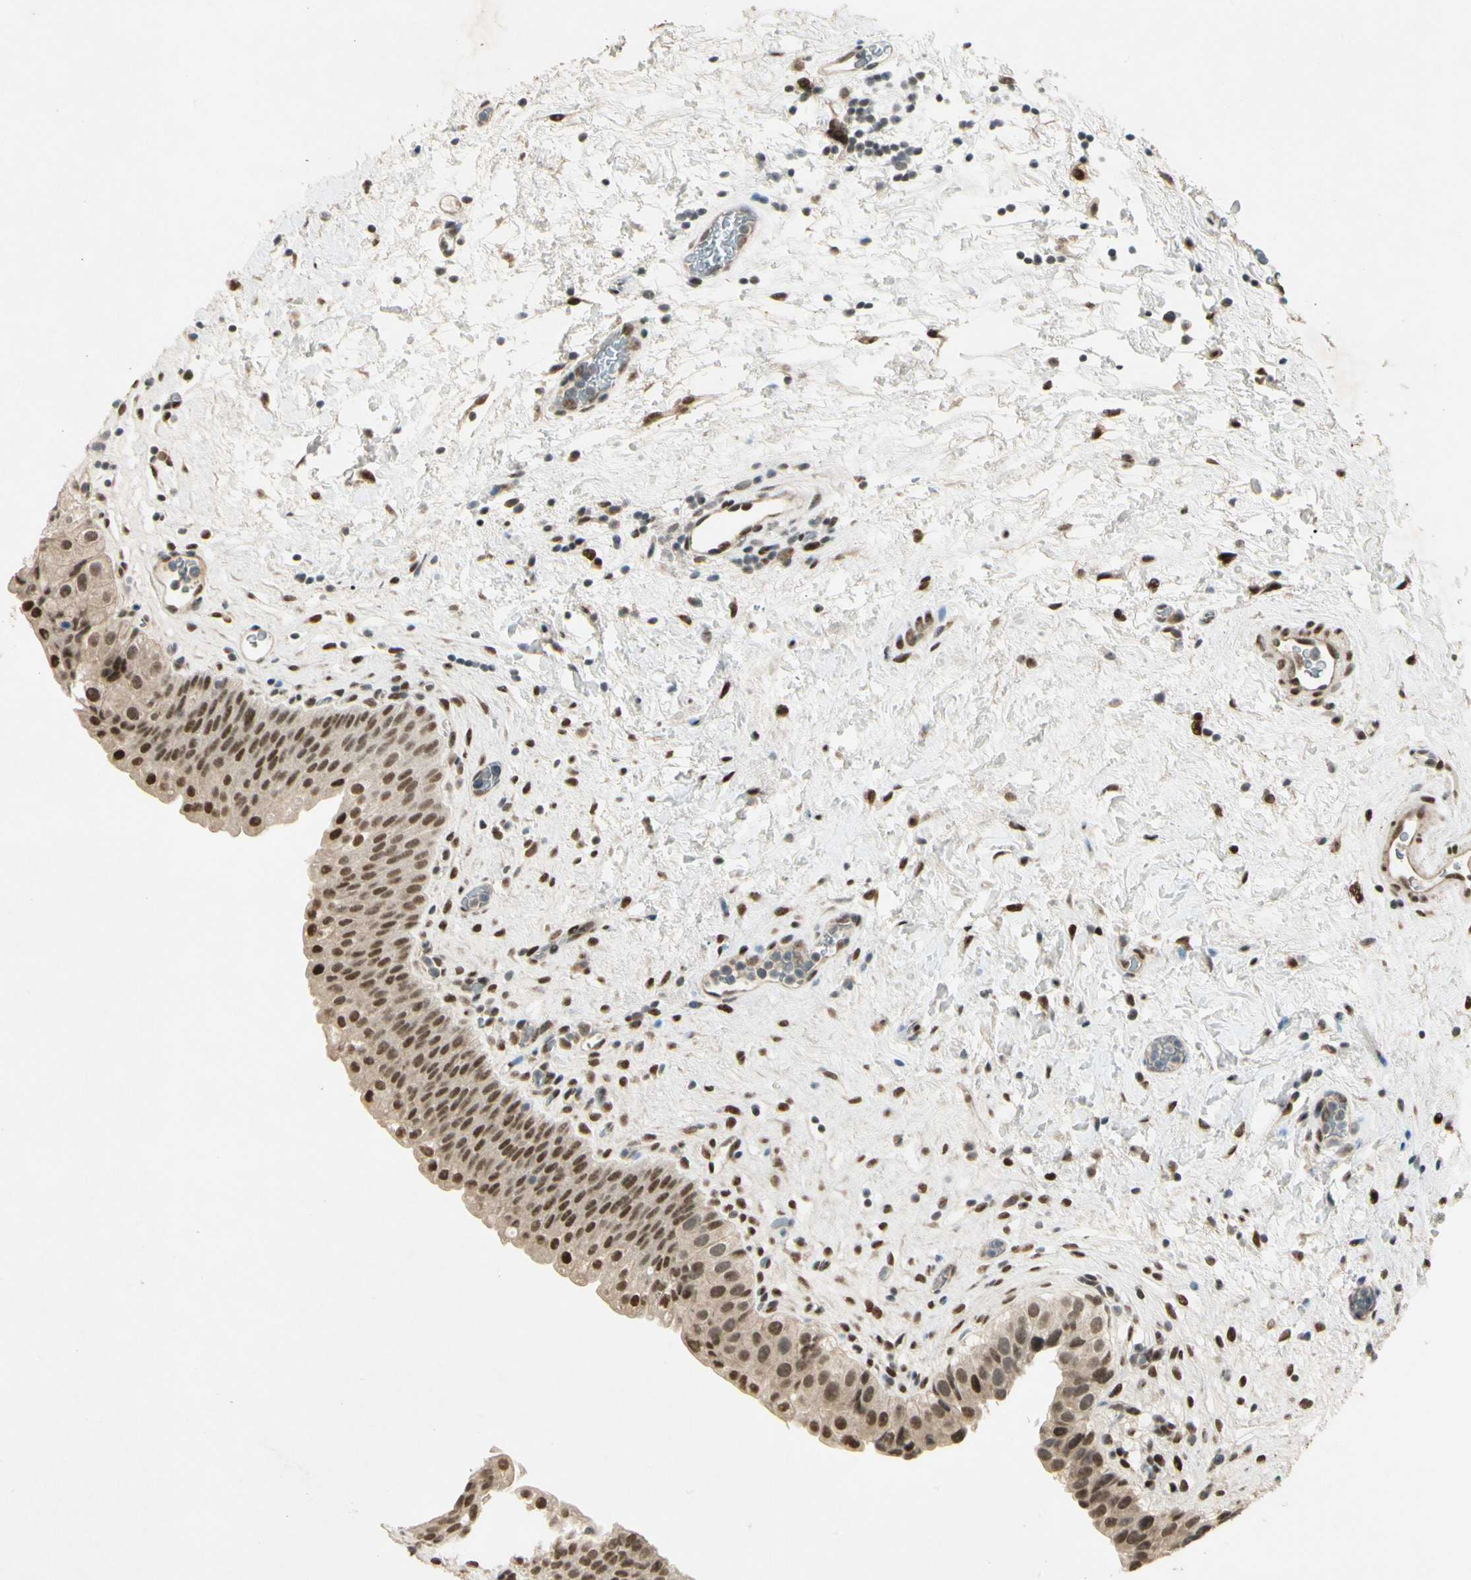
{"staining": {"intensity": "moderate", "quantity": ">75%", "location": "cytoplasmic/membranous,nuclear"}, "tissue": "urinary bladder", "cell_type": "Urothelial cells", "image_type": "normal", "snomed": [{"axis": "morphology", "description": "Normal tissue, NOS"}, {"axis": "topography", "description": "Urinary bladder"}], "caption": "IHC photomicrograph of unremarkable urinary bladder: urinary bladder stained using immunohistochemistry exhibits medium levels of moderate protein expression localized specifically in the cytoplasmic/membranous,nuclear of urothelial cells, appearing as a cytoplasmic/membranous,nuclear brown color.", "gene": "ZBTB4", "patient": {"sex": "female", "age": 64}}